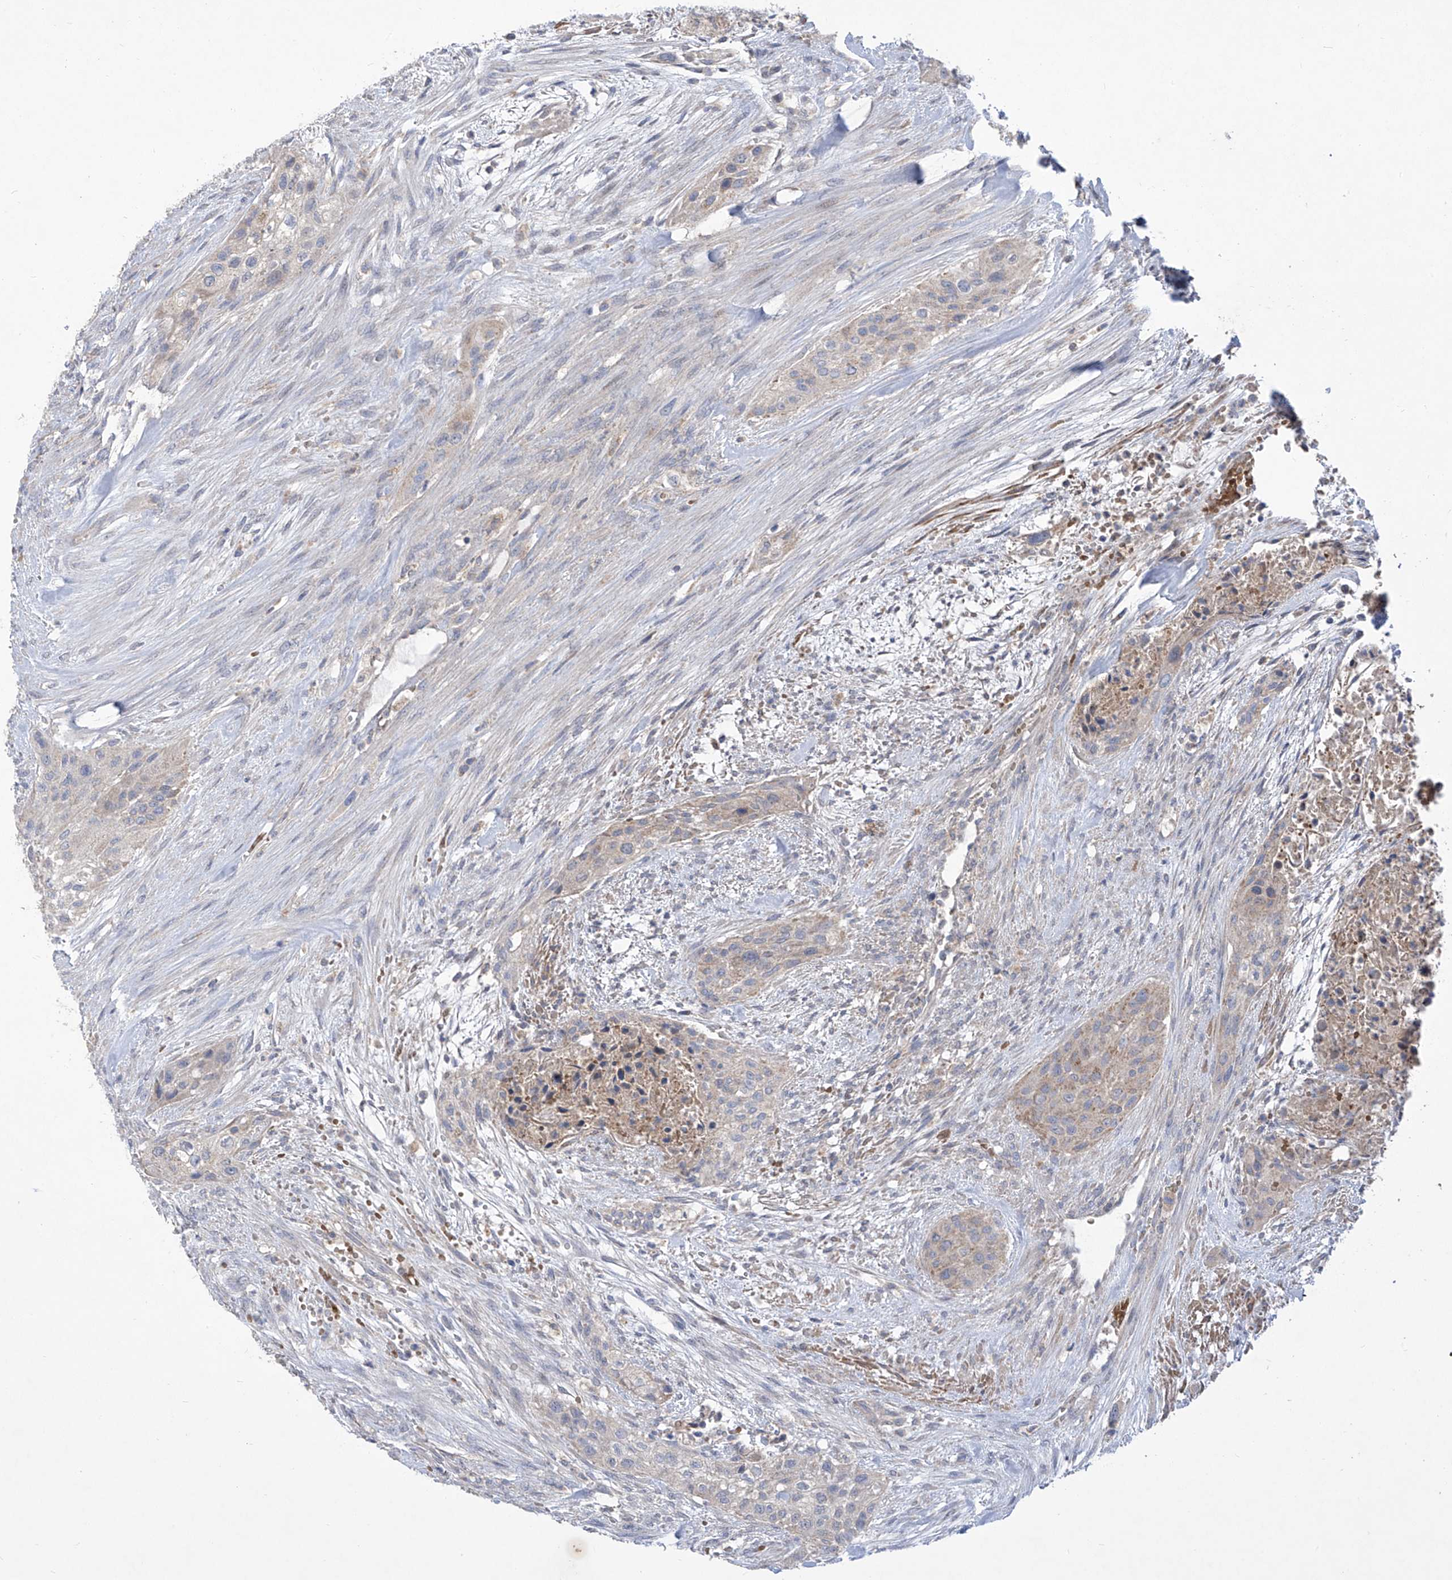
{"staining": {"intensity": "negative", "quantity": "none", "location": "none"}, "tissue": "urothelial cancer", "cell_type": "Tumor cells", "image_type": "cancer", "snomed": [{"axis": "morphology", "description": "Urothelial carcinoma, High grade"}, {"axis": "topography", "description": "Urinary bladder"}], "caption": "This is an IHC histopathology image of high-grade urothelial carcinoma. There is no positivity in tumor cells.", "gene": "COQ3", "patient": {"sex": "male", "age": 35}}